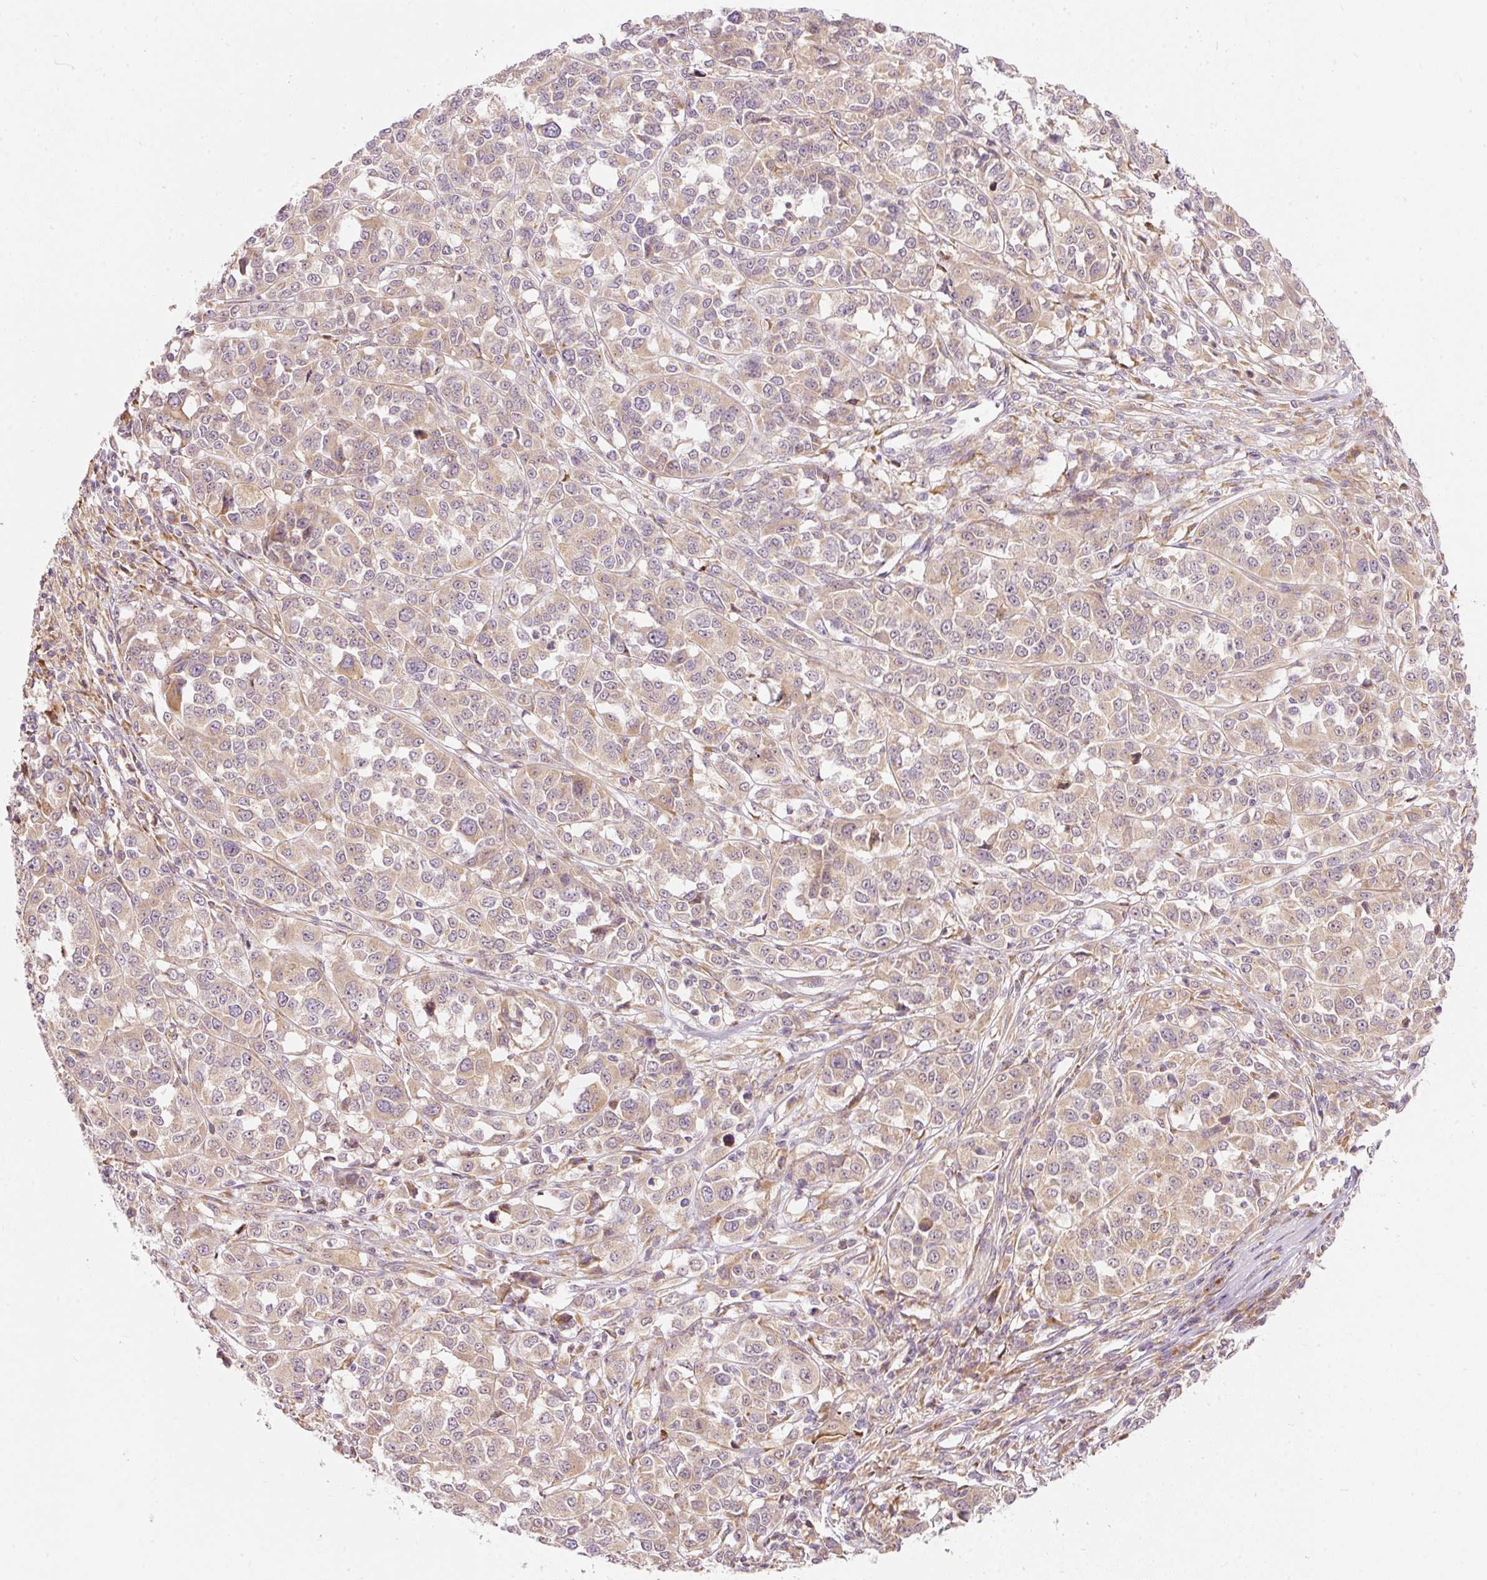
{"staining": {"intensity": "weak", "quantity": ">75%", "location": "cytoplasmic/membranous"}, "tissue": "melanoma", "cell_type": "Tumor cells", "image_type": "cancer", "snomed": [{"axis": "morphology", "description": "Malignant melanoma, Metastatic site"}, {"axis": "topography", "description": "Lymph node"}], "caption": "A photomicrograph showing weak cytoplasmic/membranous staining in about >75% of tumor cells in malignant melanoma (metastatic site), as visualized by brown immunohistochemical staining.", "gene": "SNAPC5", "patient": {"sex": "male", "age": 44}}